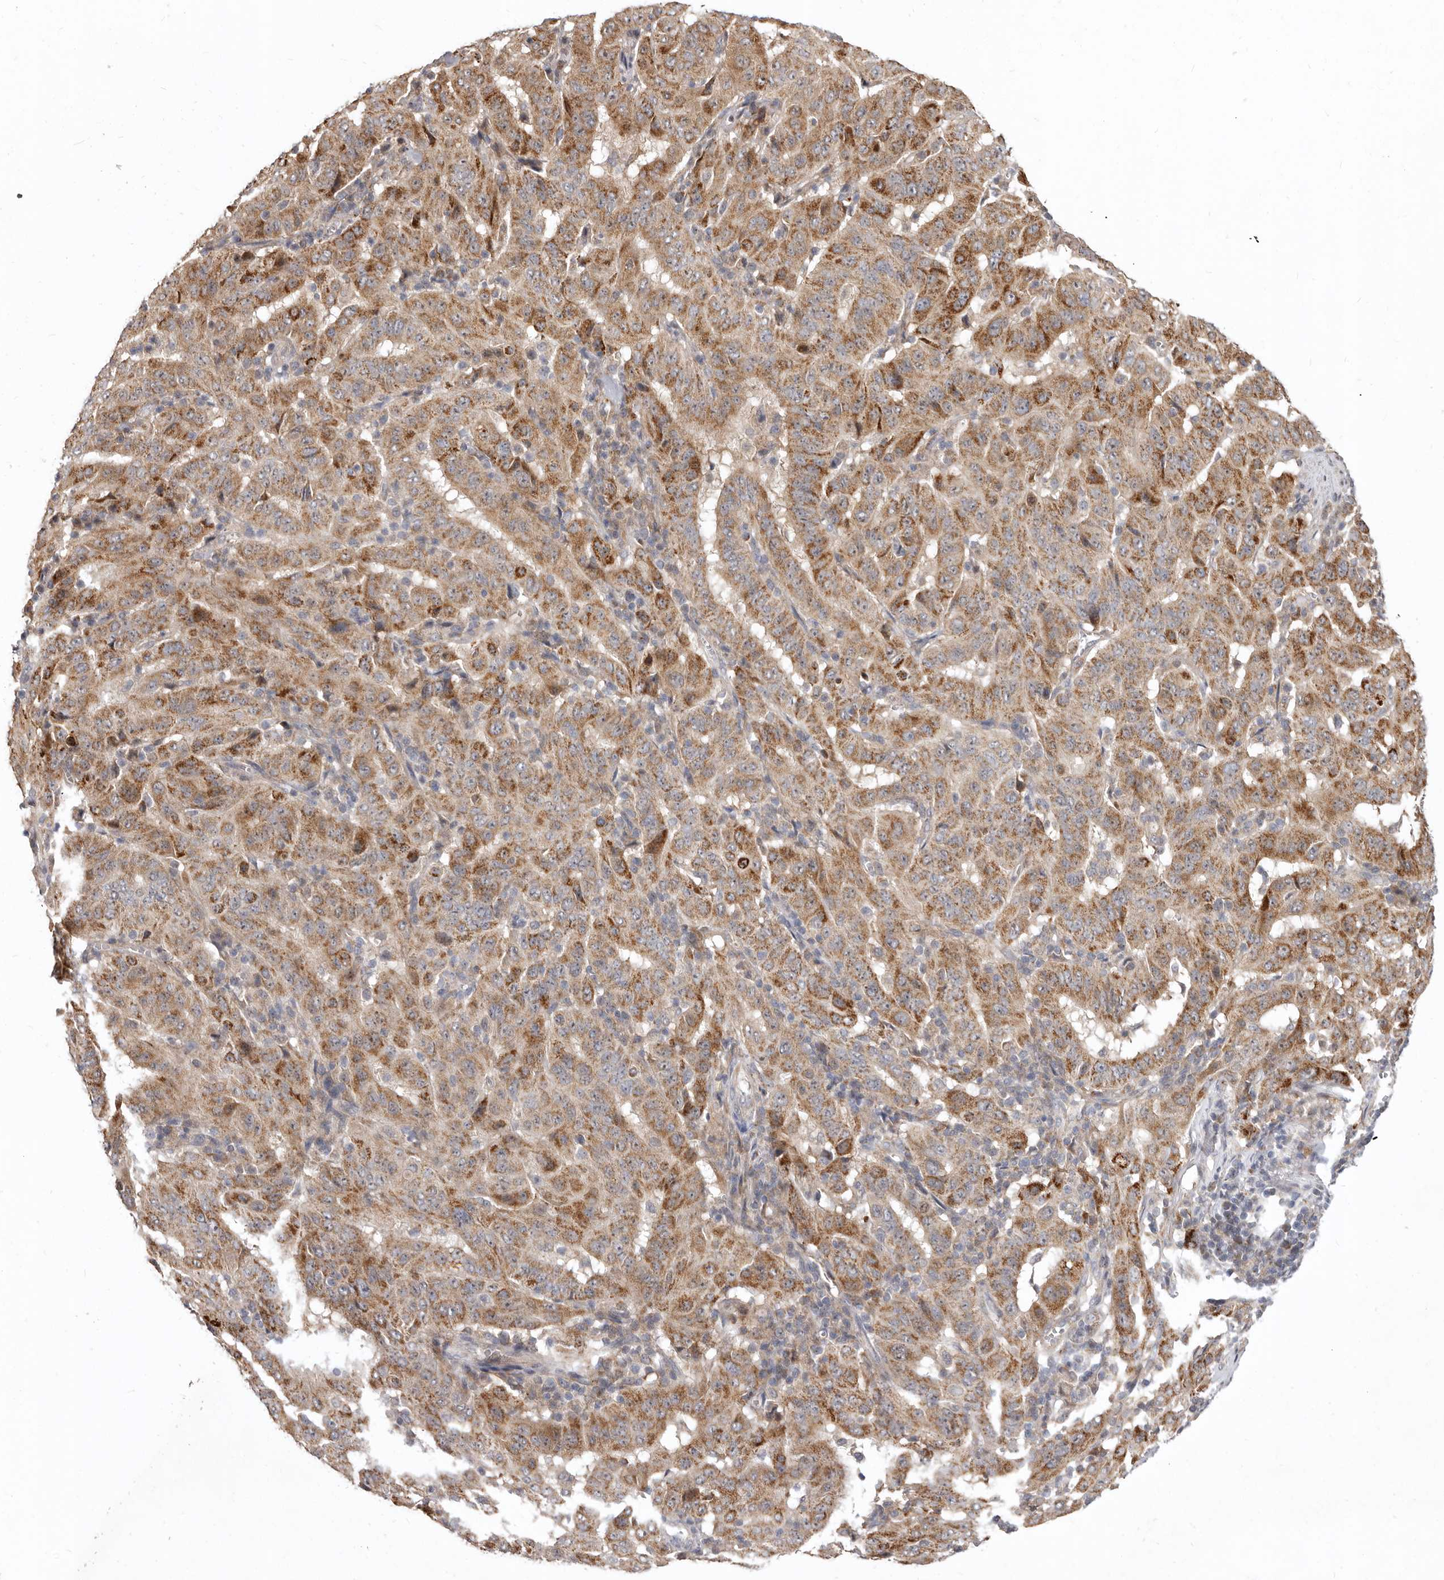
{"staining": {"intensity": "strong", "quantity": "25%-75%", "location": "cytoplasmic/membranous"}, "tissue": "pancreatic cancer", "cell_type": "Tumor cells", "image_type": "cancer", "snomed": [{"axis": "morphology", "description": "Adenocarcinoma, NOS"}, {"axis": "topography", "description": "Pancreas"}], "caption": "Pancreatic cancer stained with immunohistochemistry (IHC) demonstrates strong cytoplasmic/membranous expression in about 25%-75% of tumor cells.", "gene": "SMC4", "patient": {"sex": "male", "age": 63}}